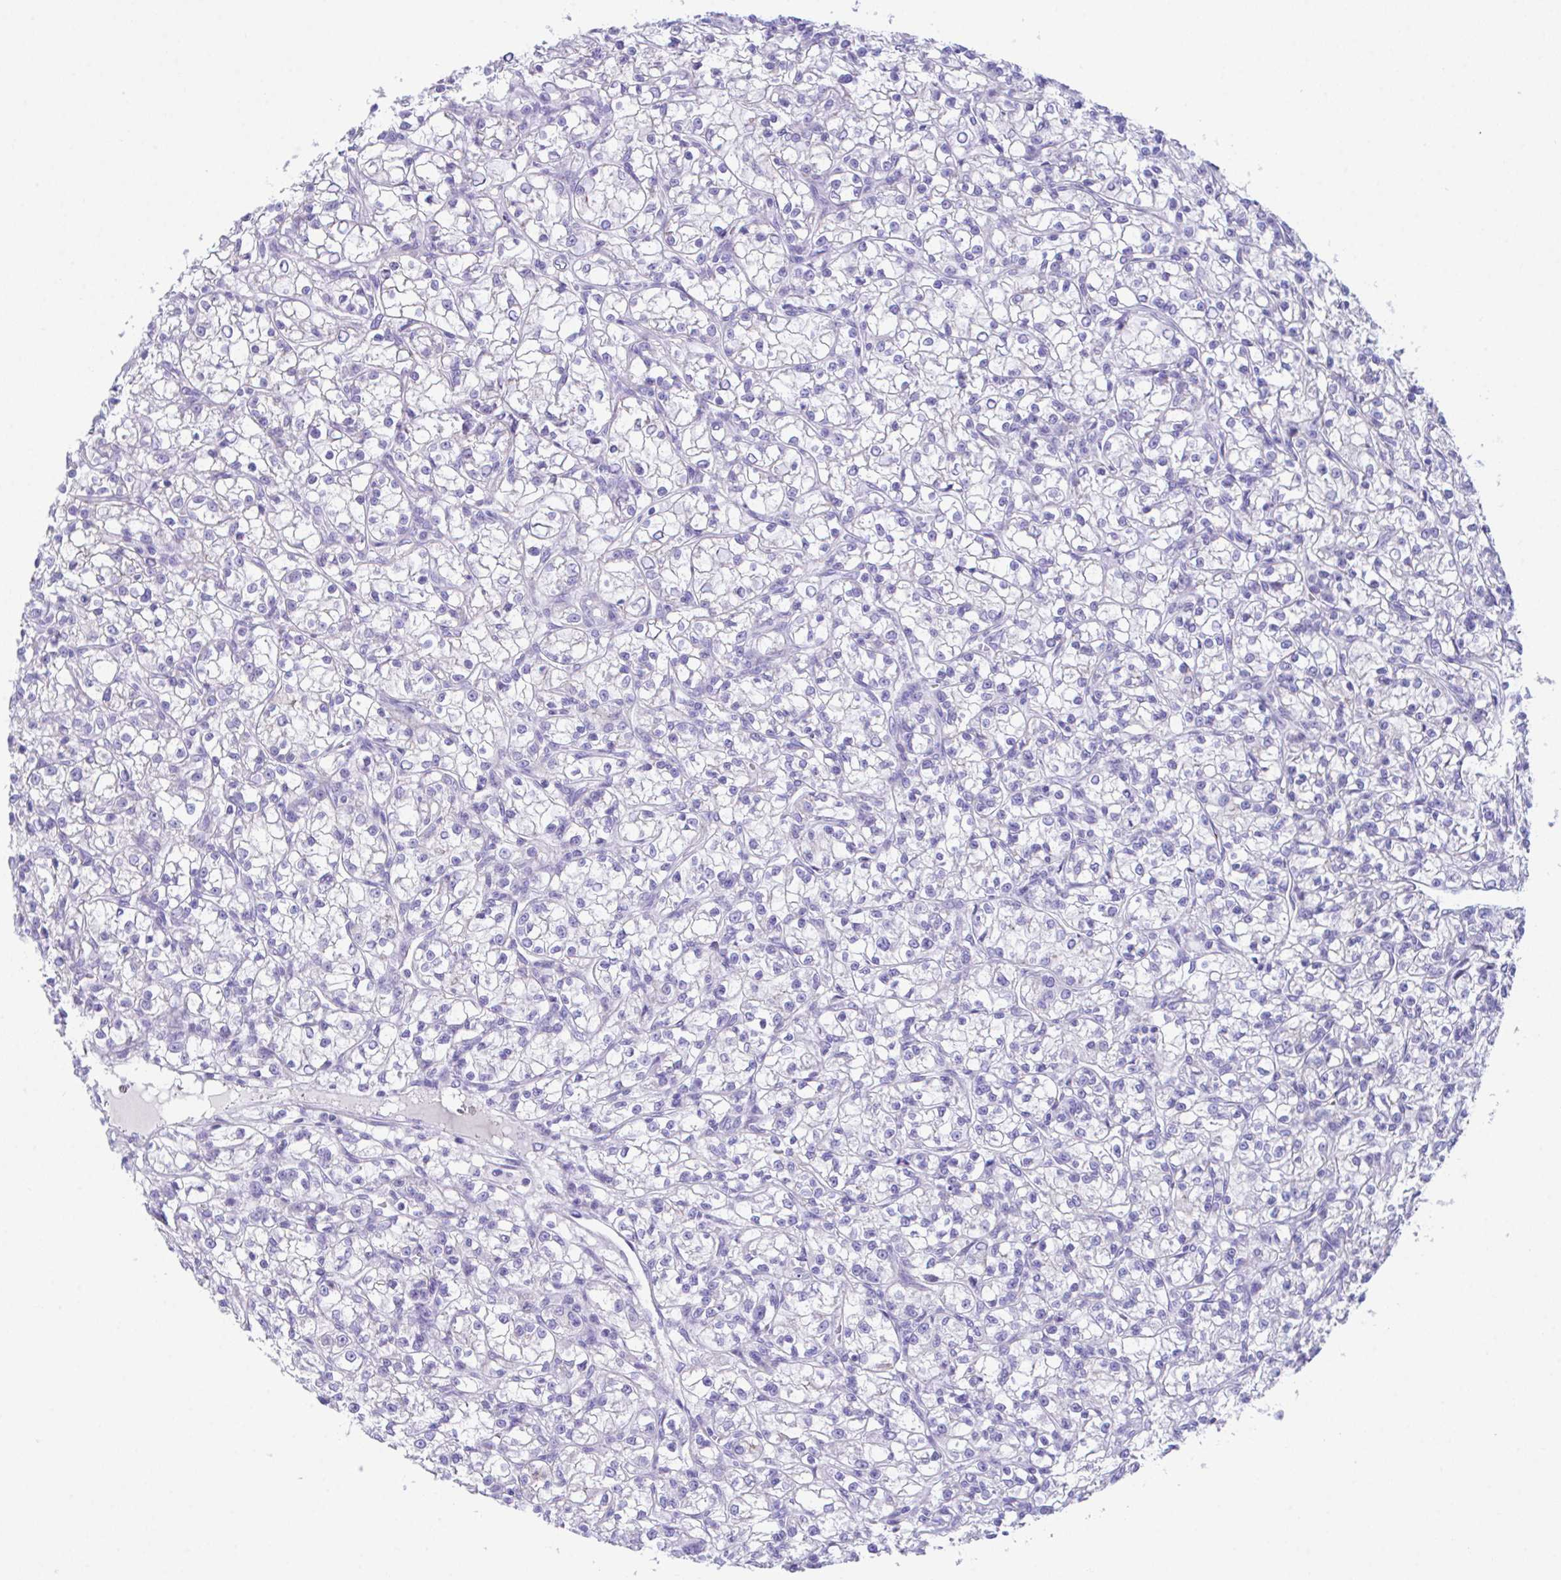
{"staining": {"intensity": "negative", "quantity": "none", "location": "none"}, "tissue": "renal cancer", "cell_type": "Tumor cells", "image_type": "cancer", "snomed": [{"axis": "morphology", "description": "Adenocarcinoma, NOS"}, {"axis": "topography", "description": "Kidney"}], "caption": "DAB (3,3'-diaminobenzidine) immunohistochemical staining of renal adenocarcinoma exhibits no significant positivity in tumor cells.", "gene": "SLC16A6", "patient": {"sex": "female", "age": 59}}